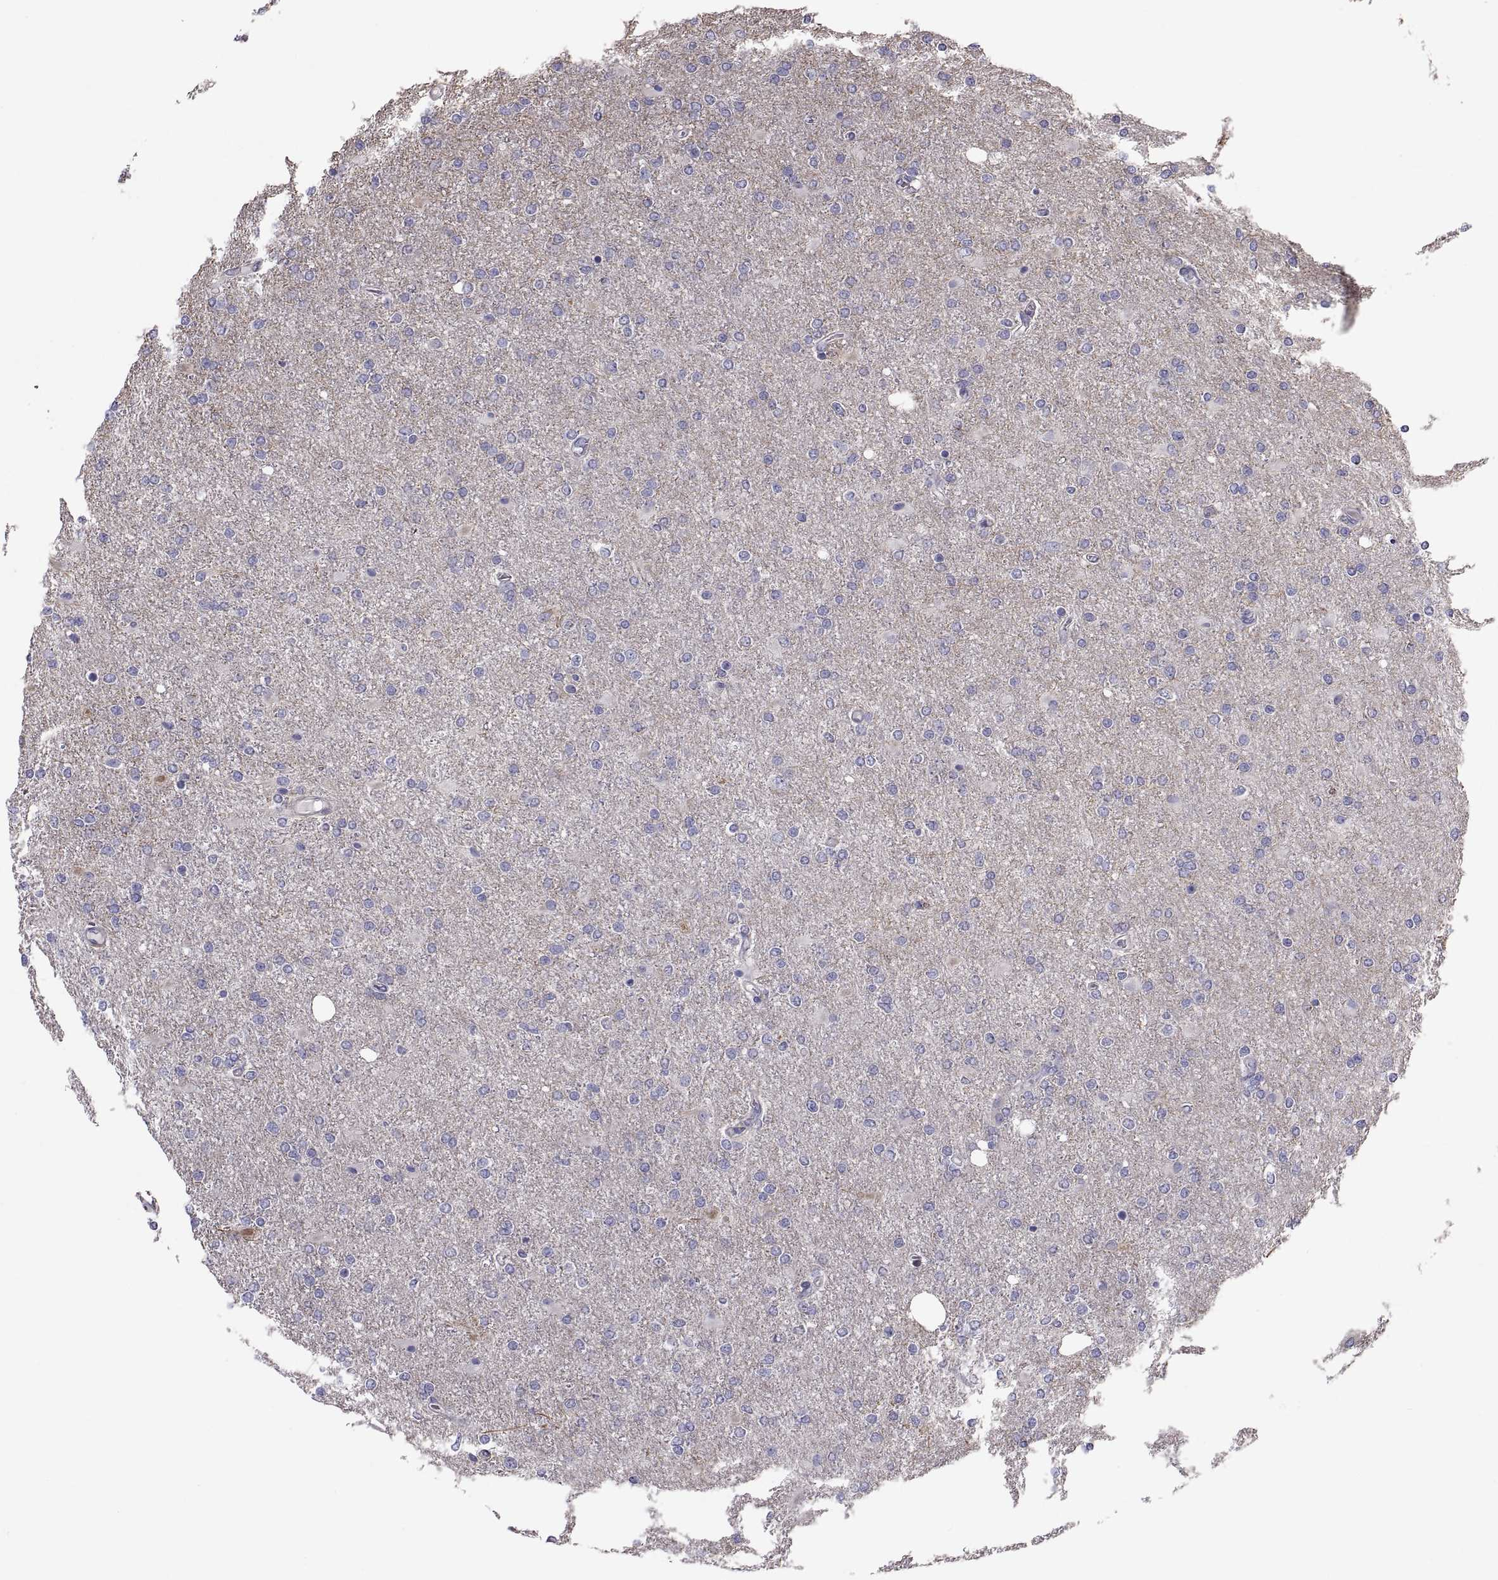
{"staining": {"intensity": "negative", "quantity": "none", "location": "none"}, "tissue": "glioma", "cell_type": "Tumor cells", "image_type": "cancer", "snomed": [{"axis": "morphology", "description": "Glioma, malignant, High grade"}, {"axis": "topography", "description": "Cerebral cortex"}], "caption": "Tumor cells show no significant protein staining in malignant high-grade glioma.", "gene": "ANO1", "patient": {"sex": "male", "age": 70}}